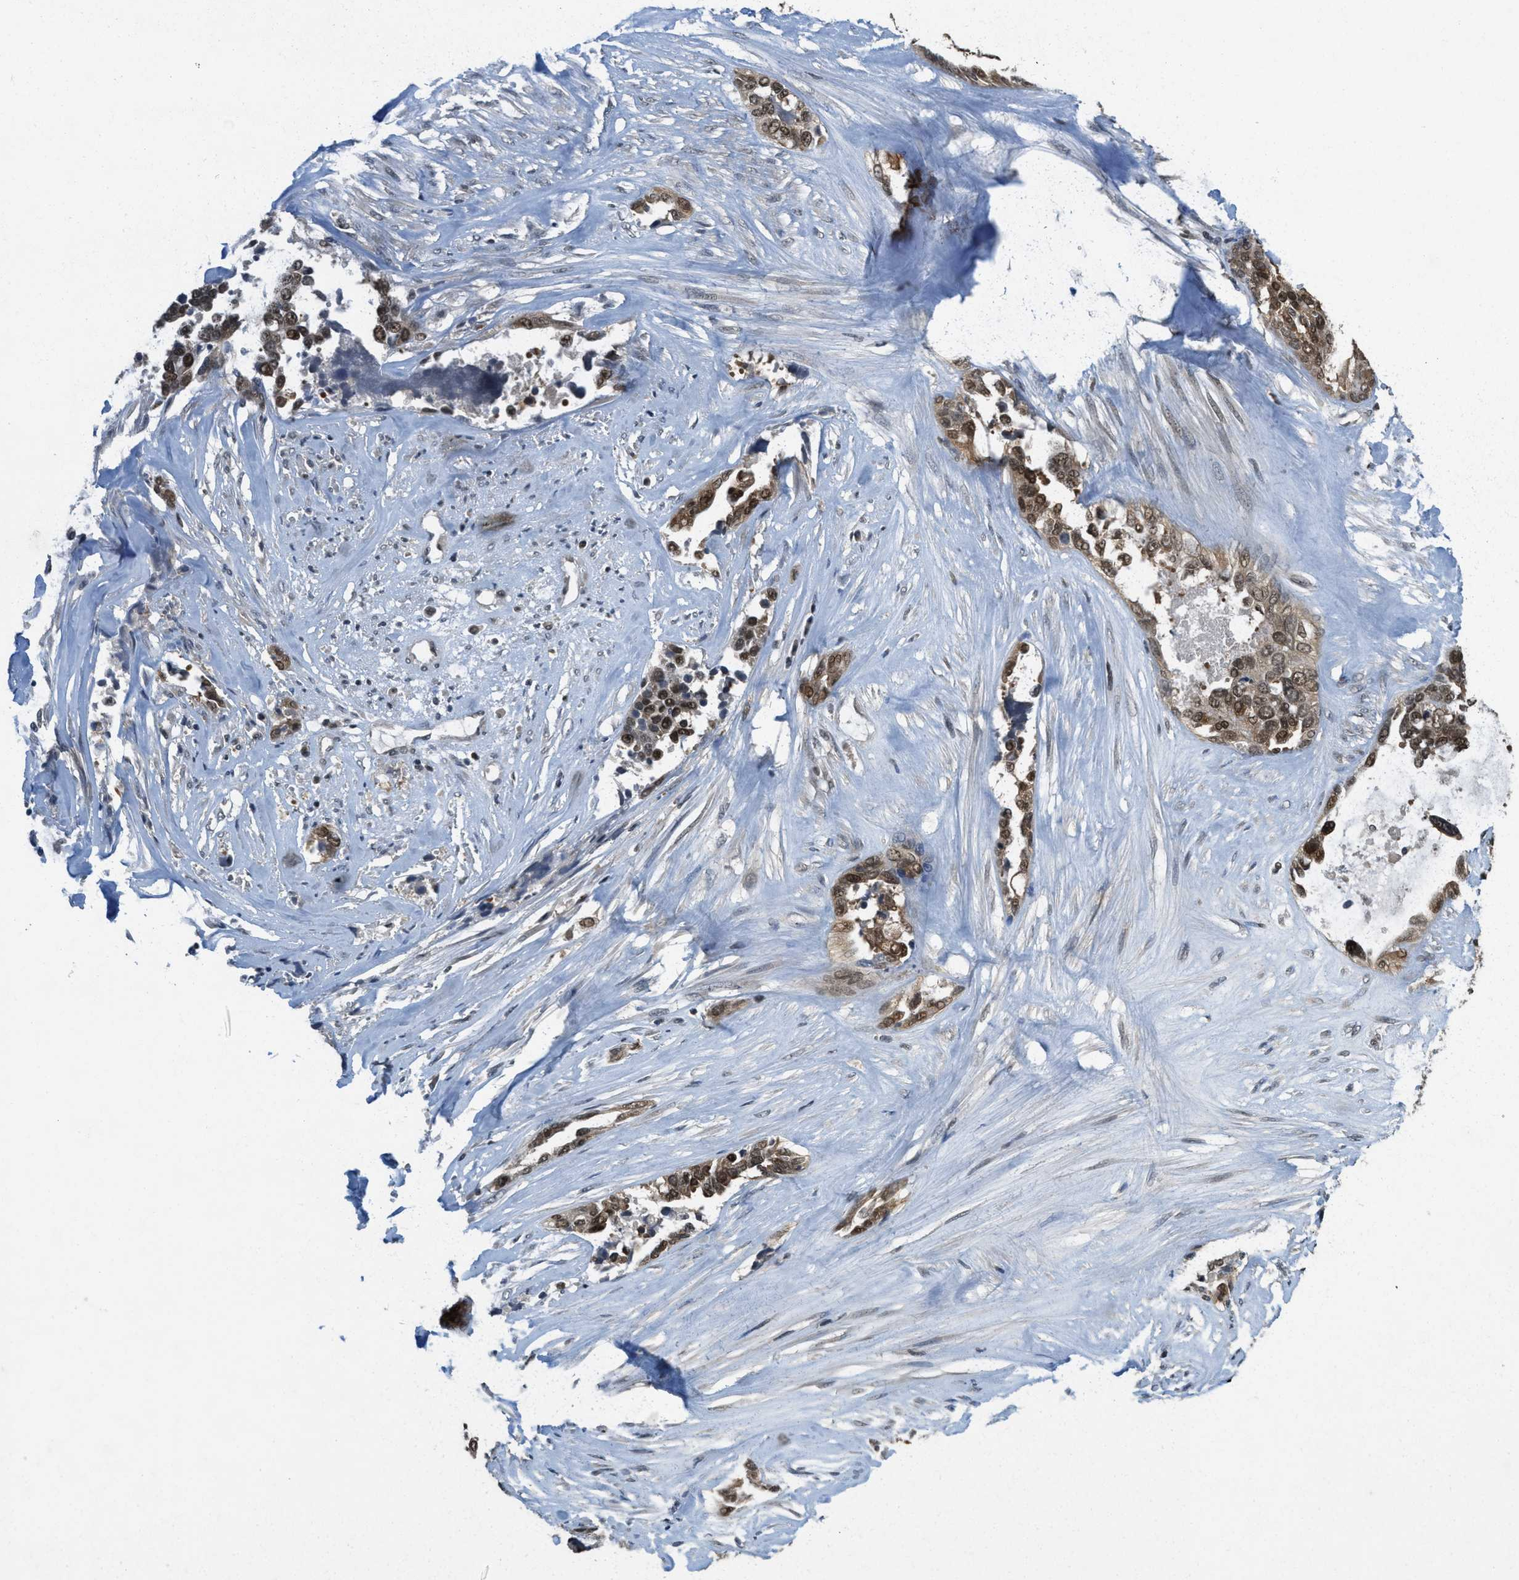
{"staining": {"intensity": "moderate", "quantity": ">75%", "location": "cytoplasmic/membranous,nuclear"}, "tissue": "ovarian cancer", "cell_type": "Tumor cells", "image_type": "cancer", "snomed": [{"axis": "morphology", "description": "Cystadenocarcinoma, serous, NOS"}, {"axis": "topography", "description": "Ovary"}], "caption": "About >75% of tumor cells in human serous cystadenocarcinoma (ovarian) display moderate cytoplasmic/membranous and nuclear protein expression as visualized by brown immunohistochemical staining.", "gene": "DNAJB1", "patient": {"sex": "female", "age": 44}}